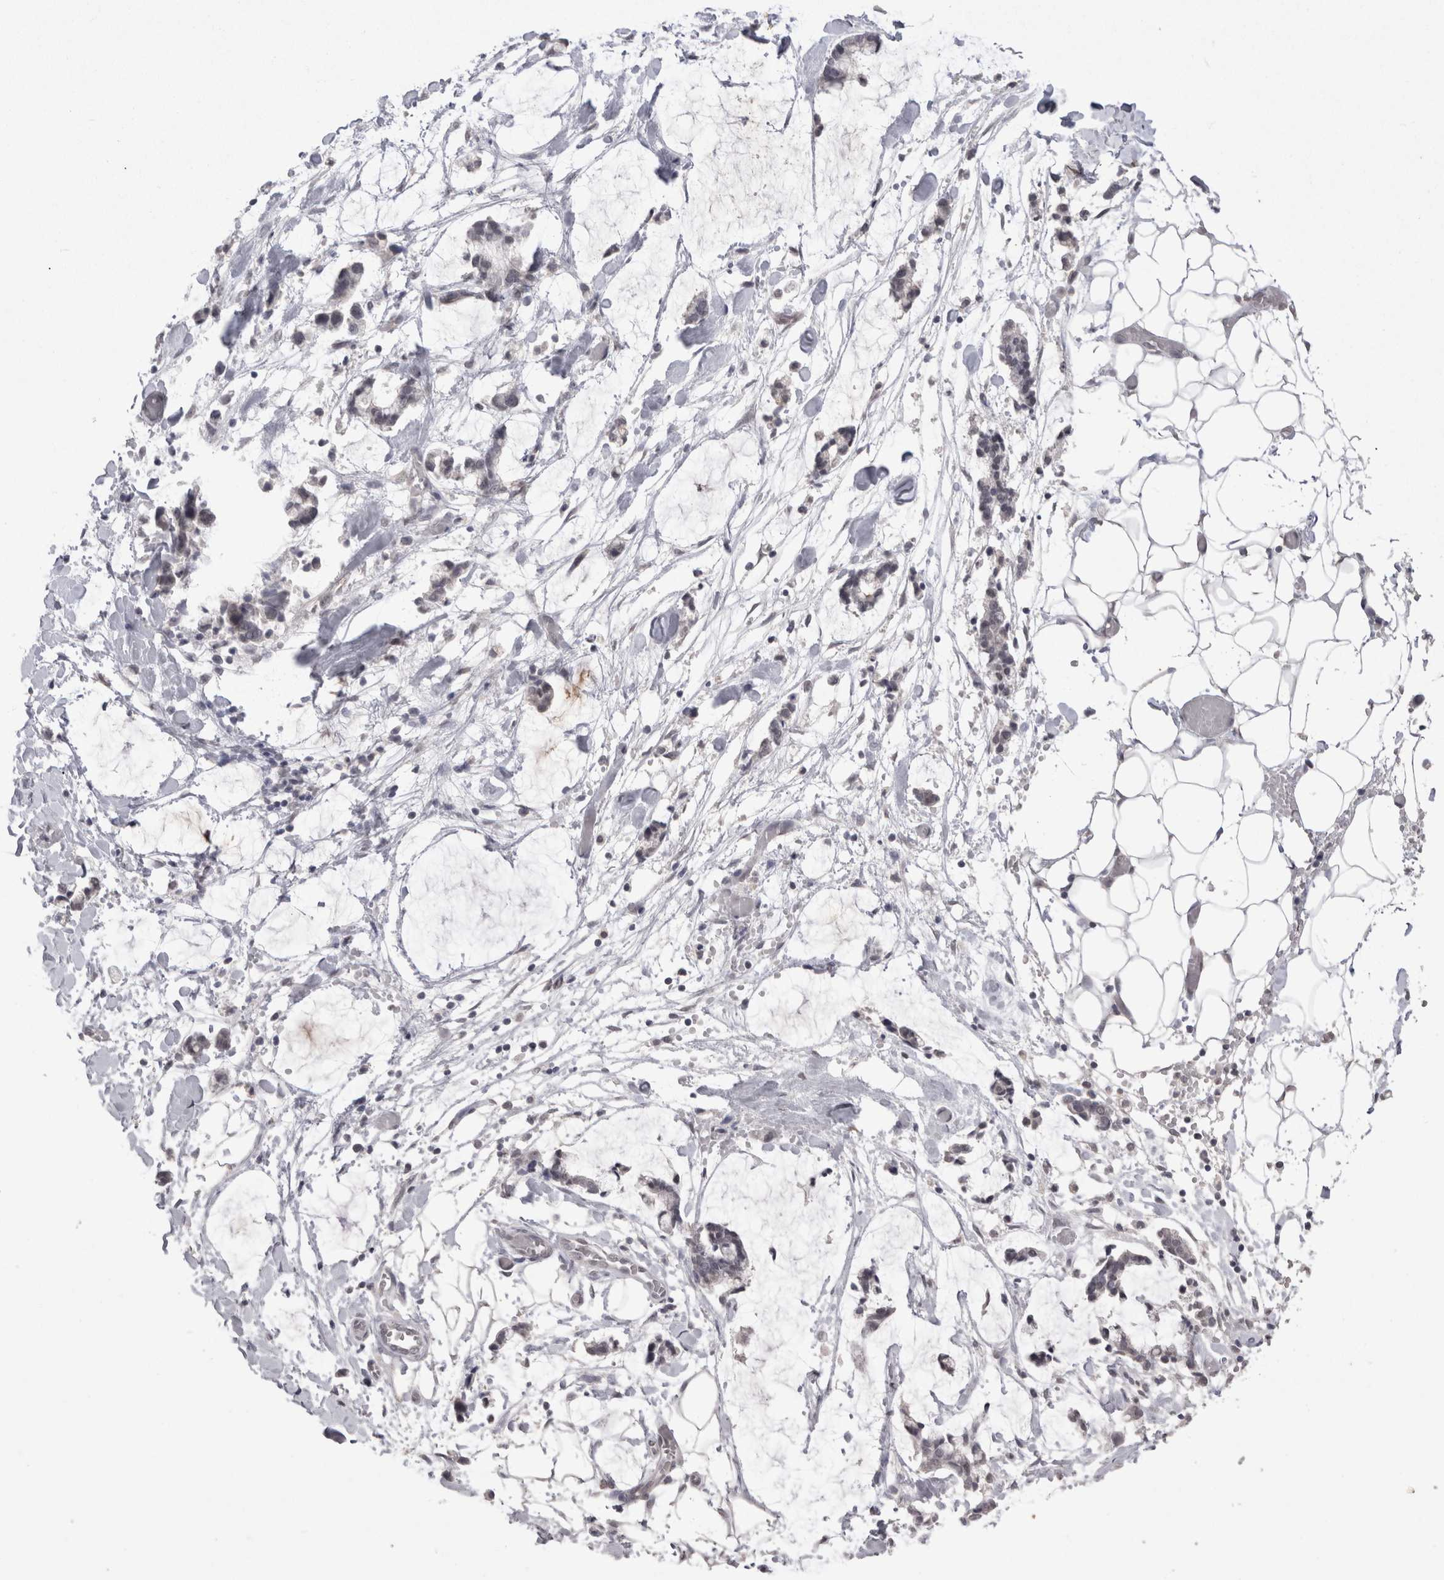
{"staining": {"intensity": "negative", "quantity": "none", "location": "none"}, "tissue": "adipose tissue", "cell_type": "Adipocytes", "image_type": "normal", "snomed": [{"axis": "morphology", "description": "Normal tissue, NOS"}, {"axis": "morphology", "description": "Adenocarcinoma, NOS"}, {"axis": "topography", "description": "Smooth muscle"}, {"axis": "topography", "description": "Colon"}], "caption": "This is an immunohistochemistry (IHC) photomicrograph of normal human adipose tissue. There is no positivity in adipocytes.", "gene": "DDX4", "patient": {"sex": "male", "age": 14}}